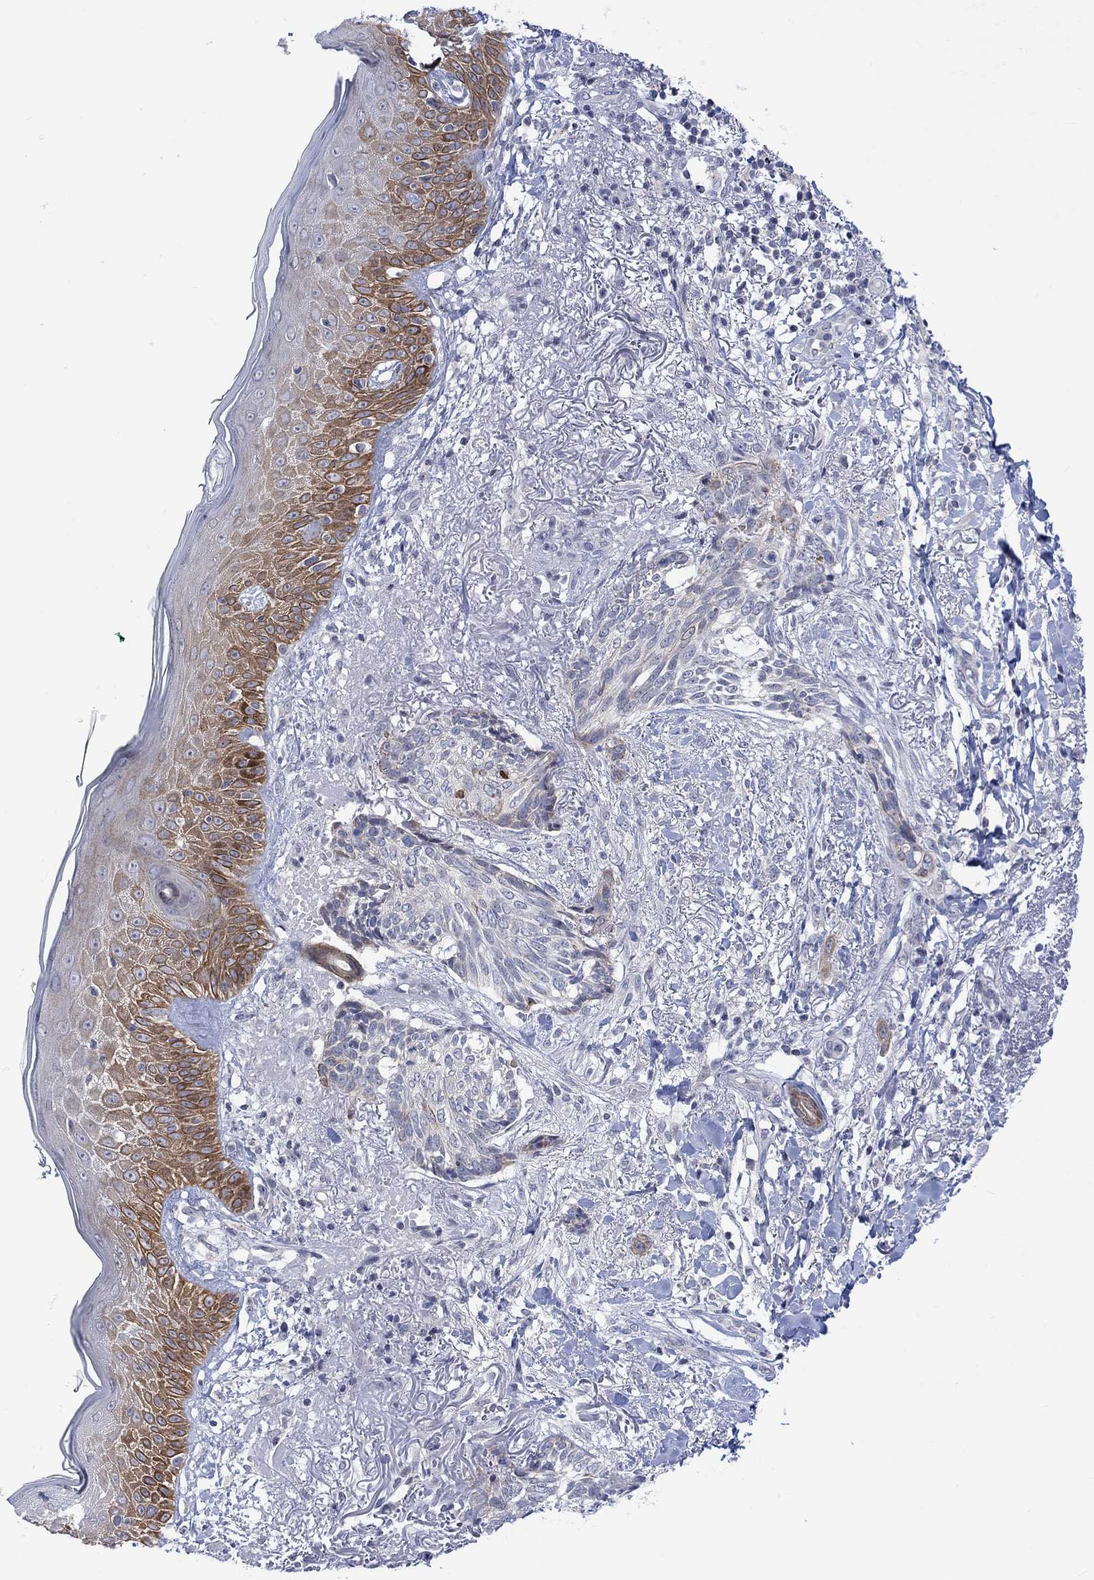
{"staining": {"intensity": "negative", "quantity": "none", "location": "none"}, "tissue": "skin cancer", "cell_type": "Tumor cells", "image_type": "cancer", "snomed": [{"axis": "morphology", "description": "Normal tissue, NOS"}, {"axis": "morphology", "description": "Basal cell carcinoma"}, {"axis": "topography", "description": "Skin"}], "caption": "IHC of skin basal cell carcinoma shows no staining in tumor cells.", "gene": "DCX", "patient": {"sex": "male", "age": 84}}